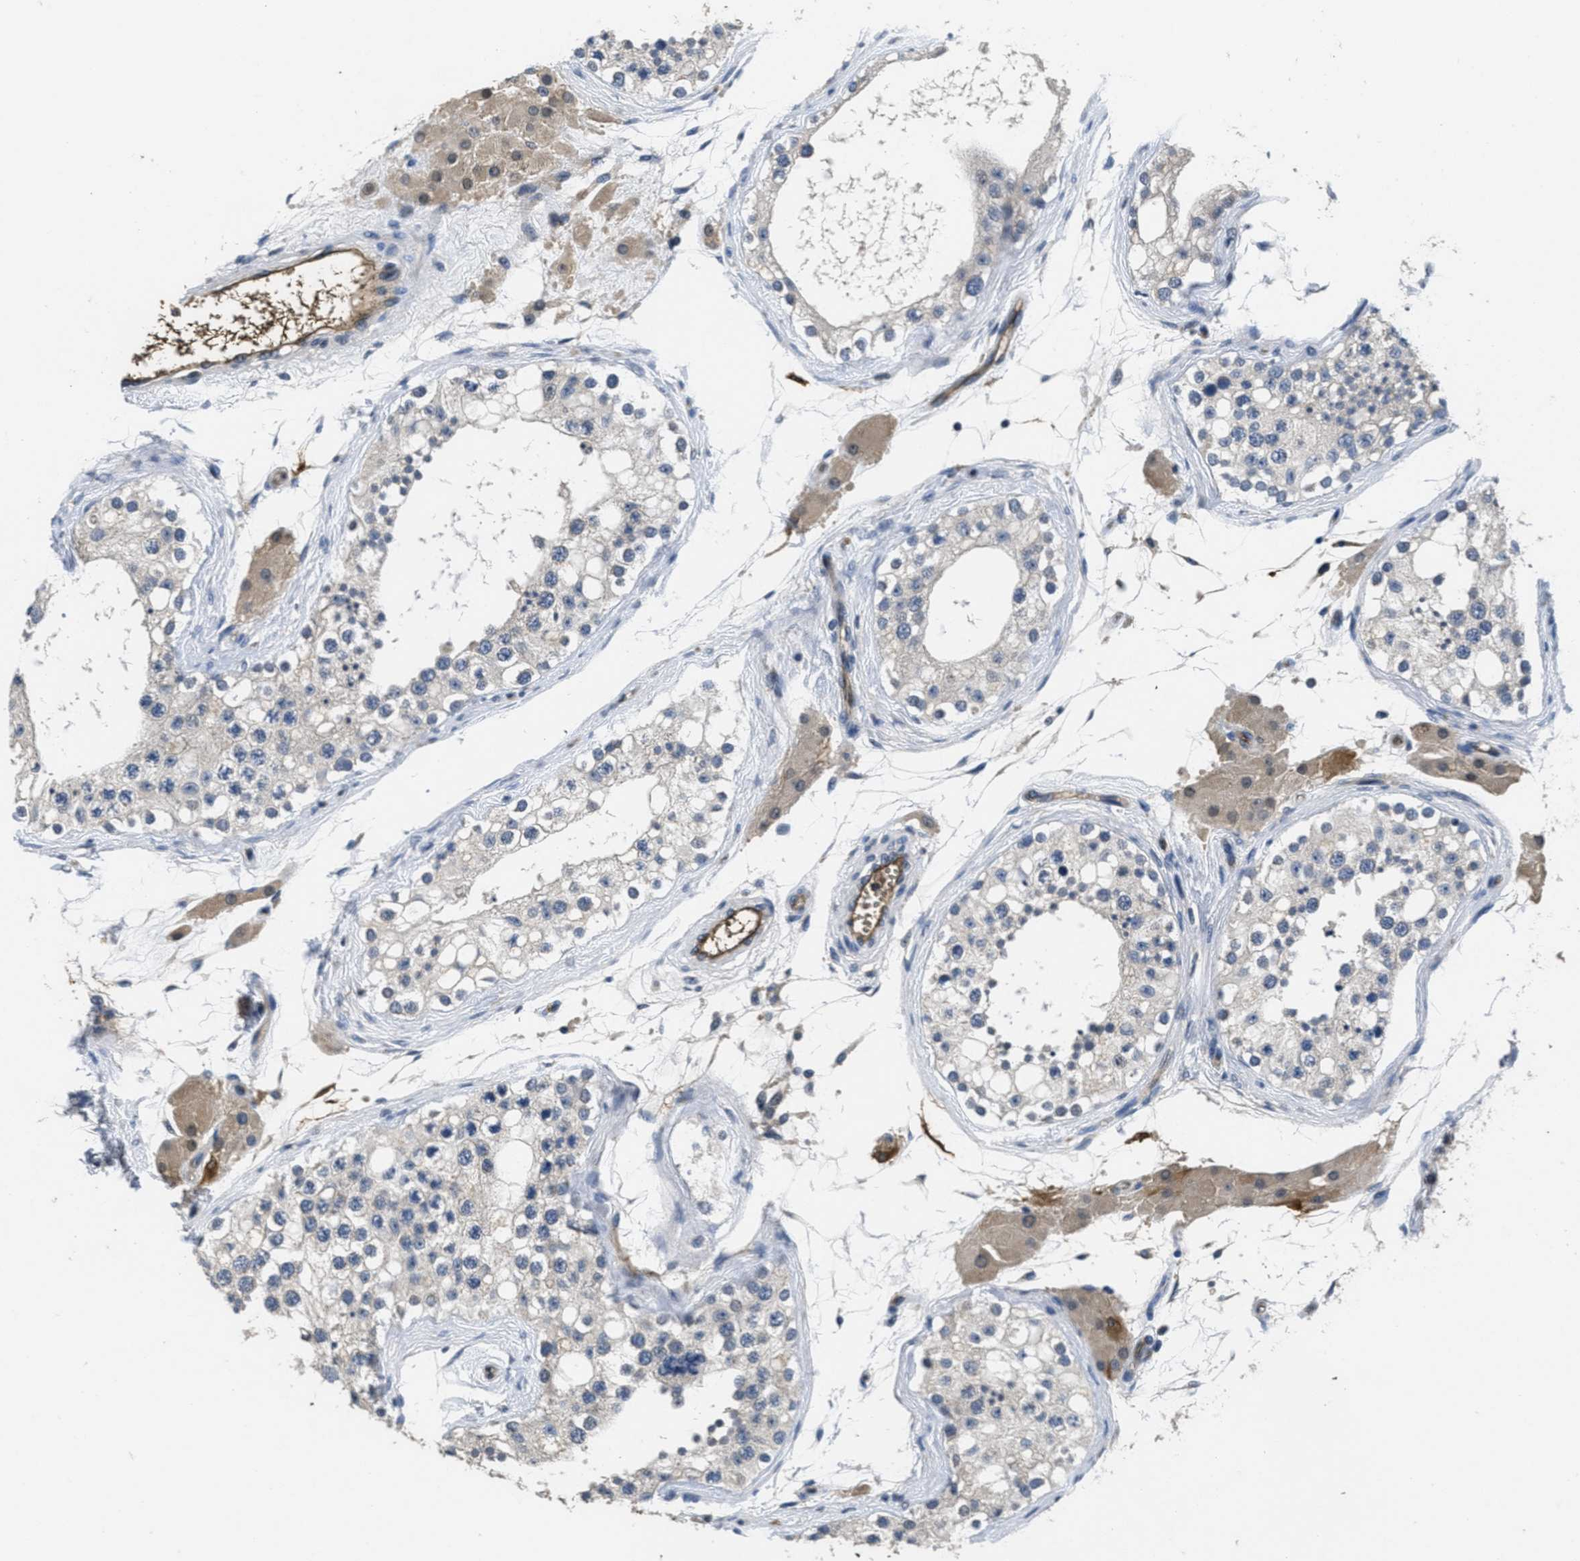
{"staining": {"intensity": "negative", "quantity": "none", "location": "none"}, "tissue": "testis", "cell_type": "Cells in seminiferous ducts", "image_type": "normal", "snomed": [{"axis": "morphology", "description": "Normal tissue, NOS"}, {"axis": "topography", "description": "Testis"}], "caption": "There is no significant positivity in cells in seminiferous ducts of testis. Brightfield microscopy of immunohistochemistry stained with DAB (brown) and hematoxylin (blue), captured at high magnification.", "gene": "ANGPT1", "patient": {"sex": "male", "age": 68}}